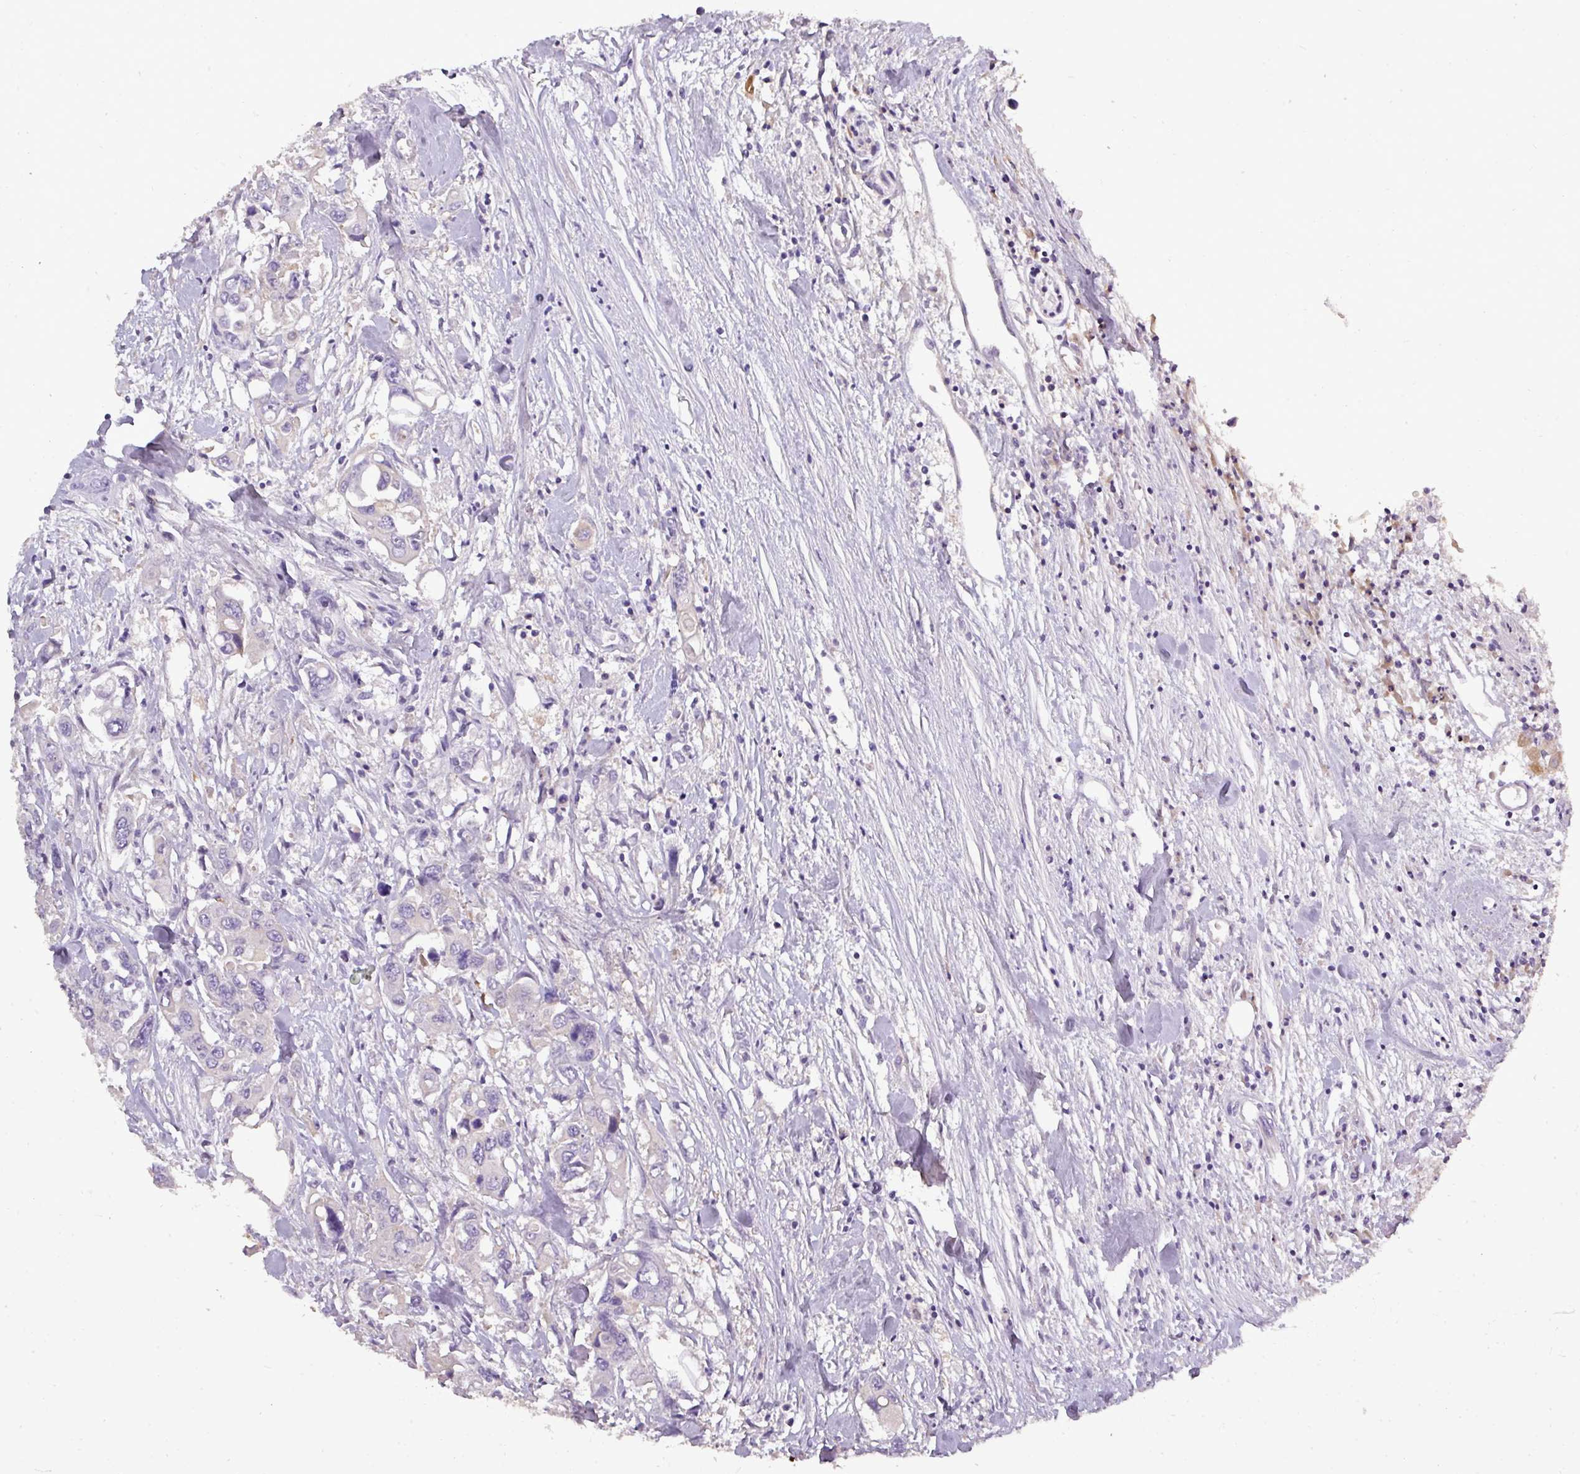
{"staining": {"intensity": "negative", "quantity": "none", "location": "none"}, "tissue": "colorectal cancer", "cell_type": "Tumor cells", "image_type": "cancer", "snomed": [{"axis": "morphology", "description": "Adenocarcinoma, NOS"}, {"axis": "topography", "description": "Colon"}], "caption": "This is an immunohistochemistry micrograph of colorectal cancer (adenocarcinoma). There is no expression in tumor cells.", "gene": "DNAAF9", "patient": {"sex": "male", "age": 77}}